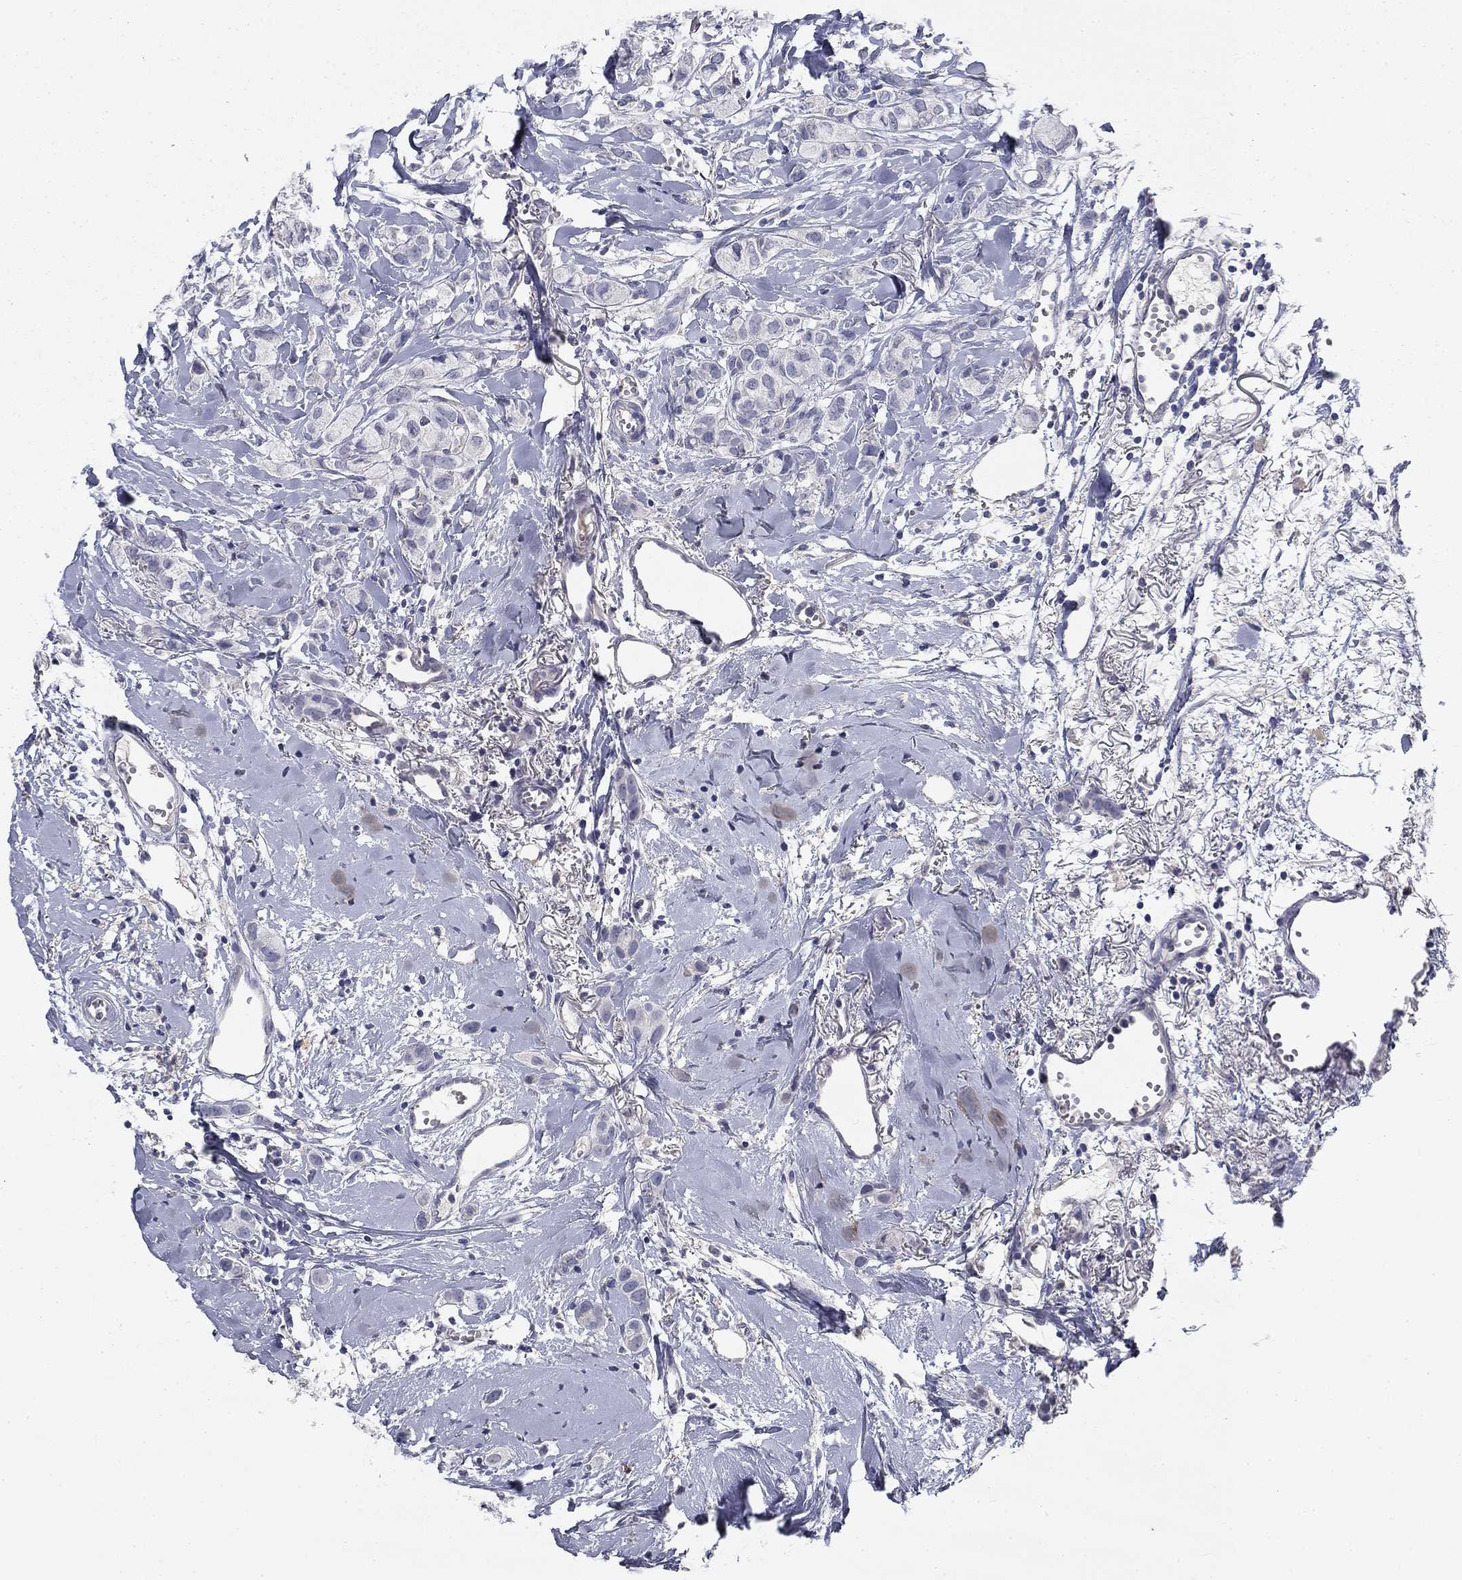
{"staining": {"intensity": "negative", "quantity": "none", "location": "none"}, "tissue": "breast cancer", "cell_type": "Tumor cells", "image_type": "cancer", "snomed": [{"axis": "morphology", "description": "Duct carcinoma"}, {"axis": "topography", "description": "Breast"}], "caption": "There is no significant staining in tumor cells of breast cancer (intraductal carcinoma).", "gene": "CD274", "patient": {"sex": "female", "age": 85}}